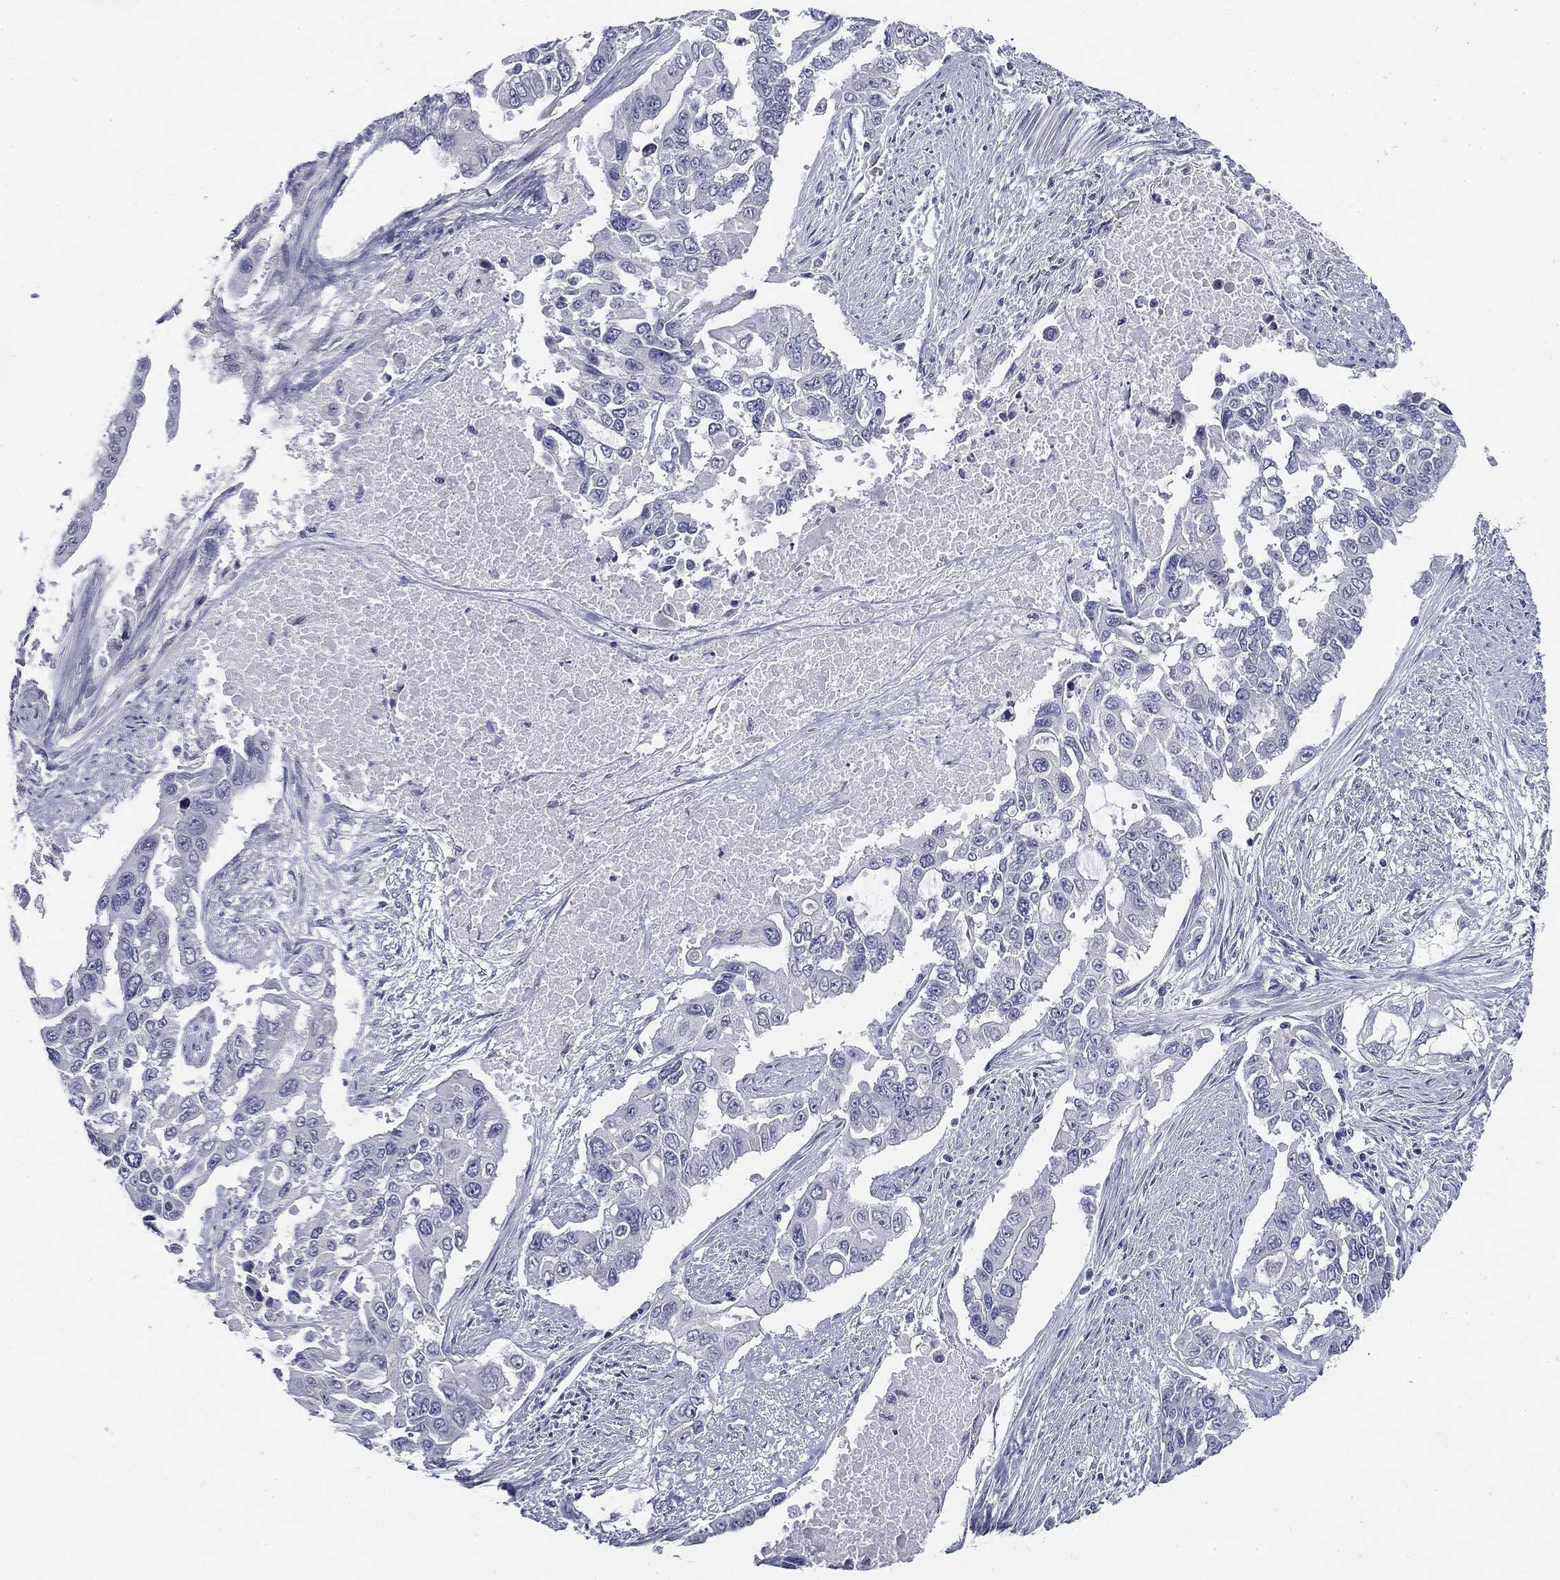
{"staining": {"intensity": "negative", "quantity": "none", "location": "none"}, "tissue": "endometrial cancer", "cell_type": "Tumor cells", "image_type": "cancer", "snomed": [{"axis": "morphology", "description": "Adenocarcinoma, NOS"}, {"axis": "topography", "description": "Uterus"}], "caption": "There is no significant positivity in tumor cells of endometrial cancer. The staining is performed using DAB brown chromogen with nuclei counter-stained in using hematoxylin.", "gene": "CGB1", "patient": {"sex": "female", "age": 59}}